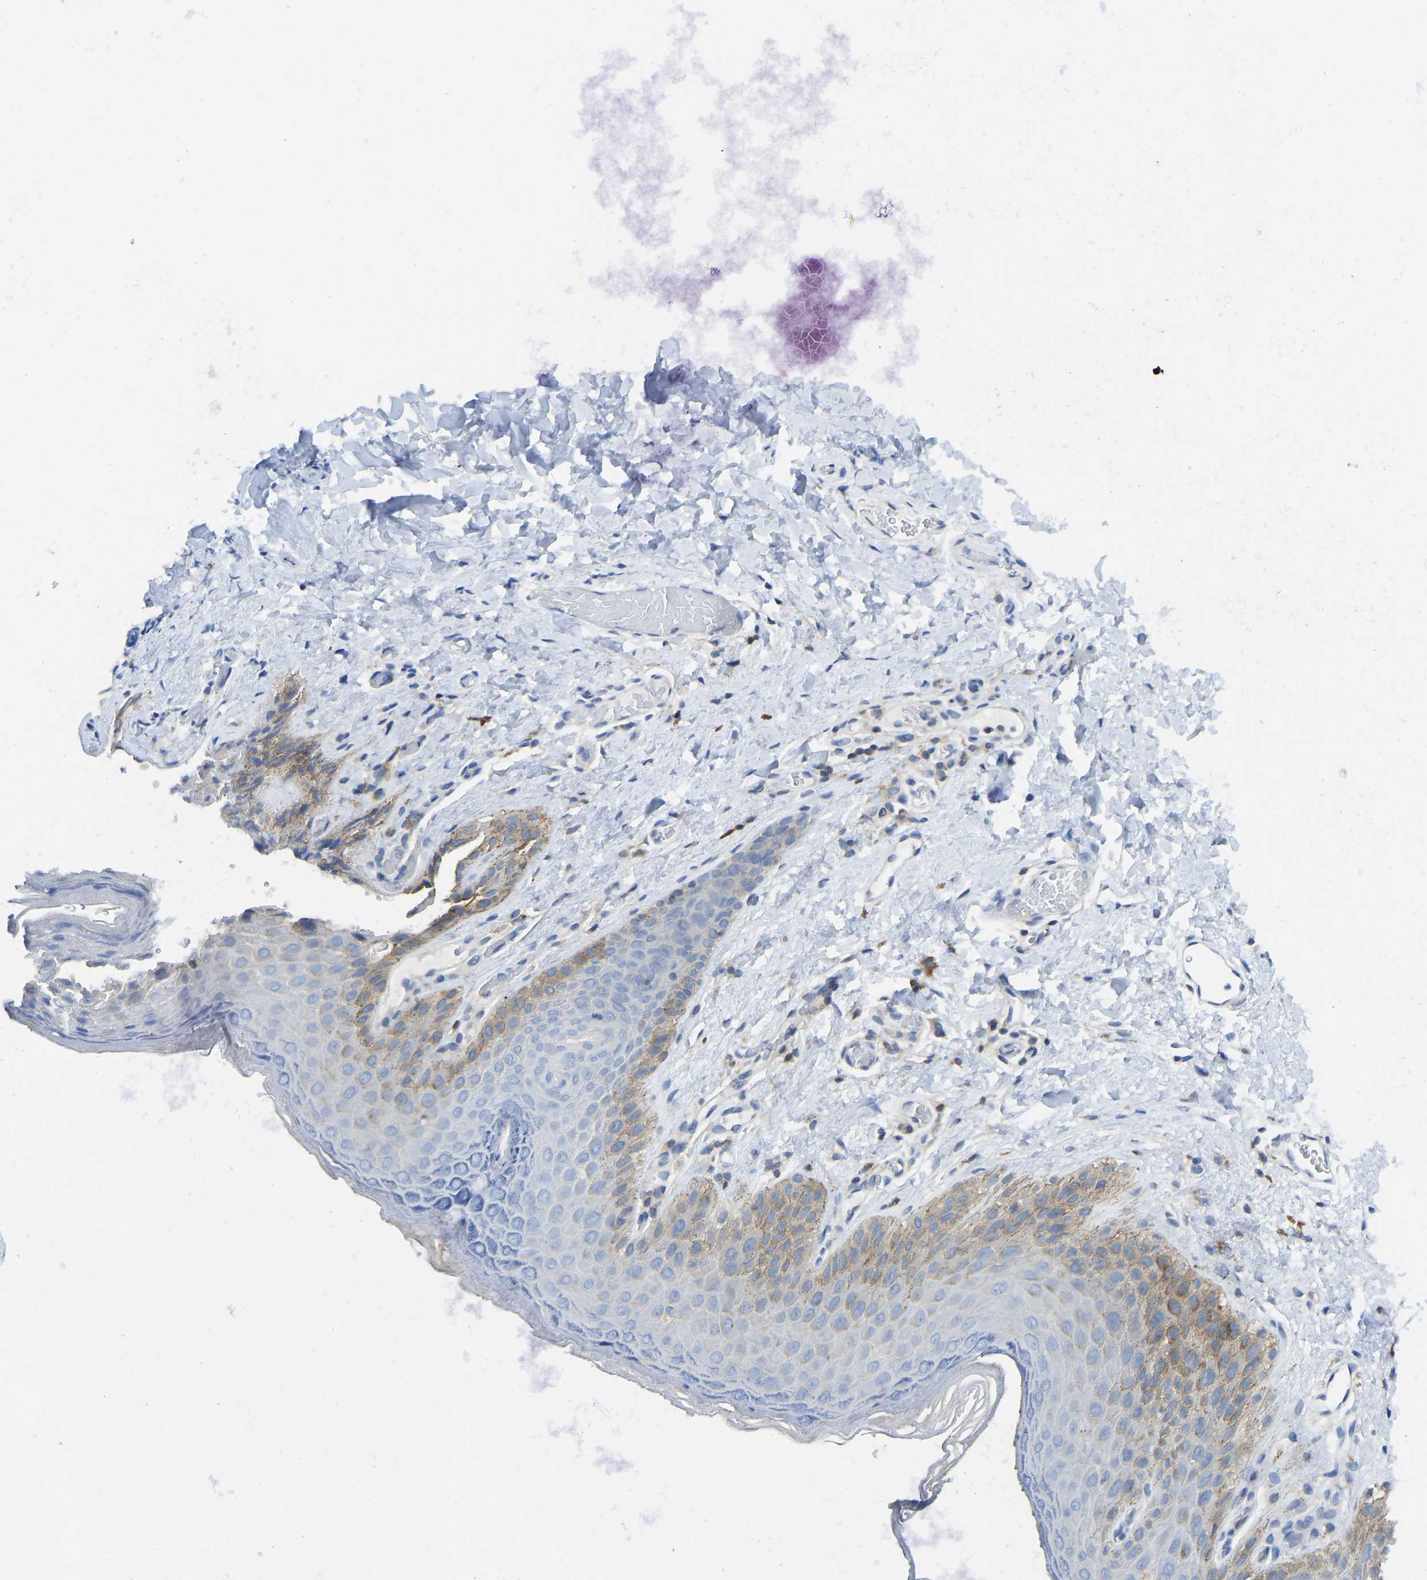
{"staining": {"intensity": "moderate", "quantity": "<25%", "location": "cytoplasmic/membranous"}, "tissue": "skin", "cell_type": "Epidermal cells", "image_type": "normal", "snomed": [{"axis": "morphology", "description": "Normal tissue, NOS"}, {"axis": "topography", "description": "Anal"}], "caption": "Unremarkable skin reveals moderate cytoplasmic/membranous expression in approximately <25% of epidermal cells, visualized by immunohistochemistry.", "gene": "NDRG3", "patient": {"sex": "male", "age": 44}}